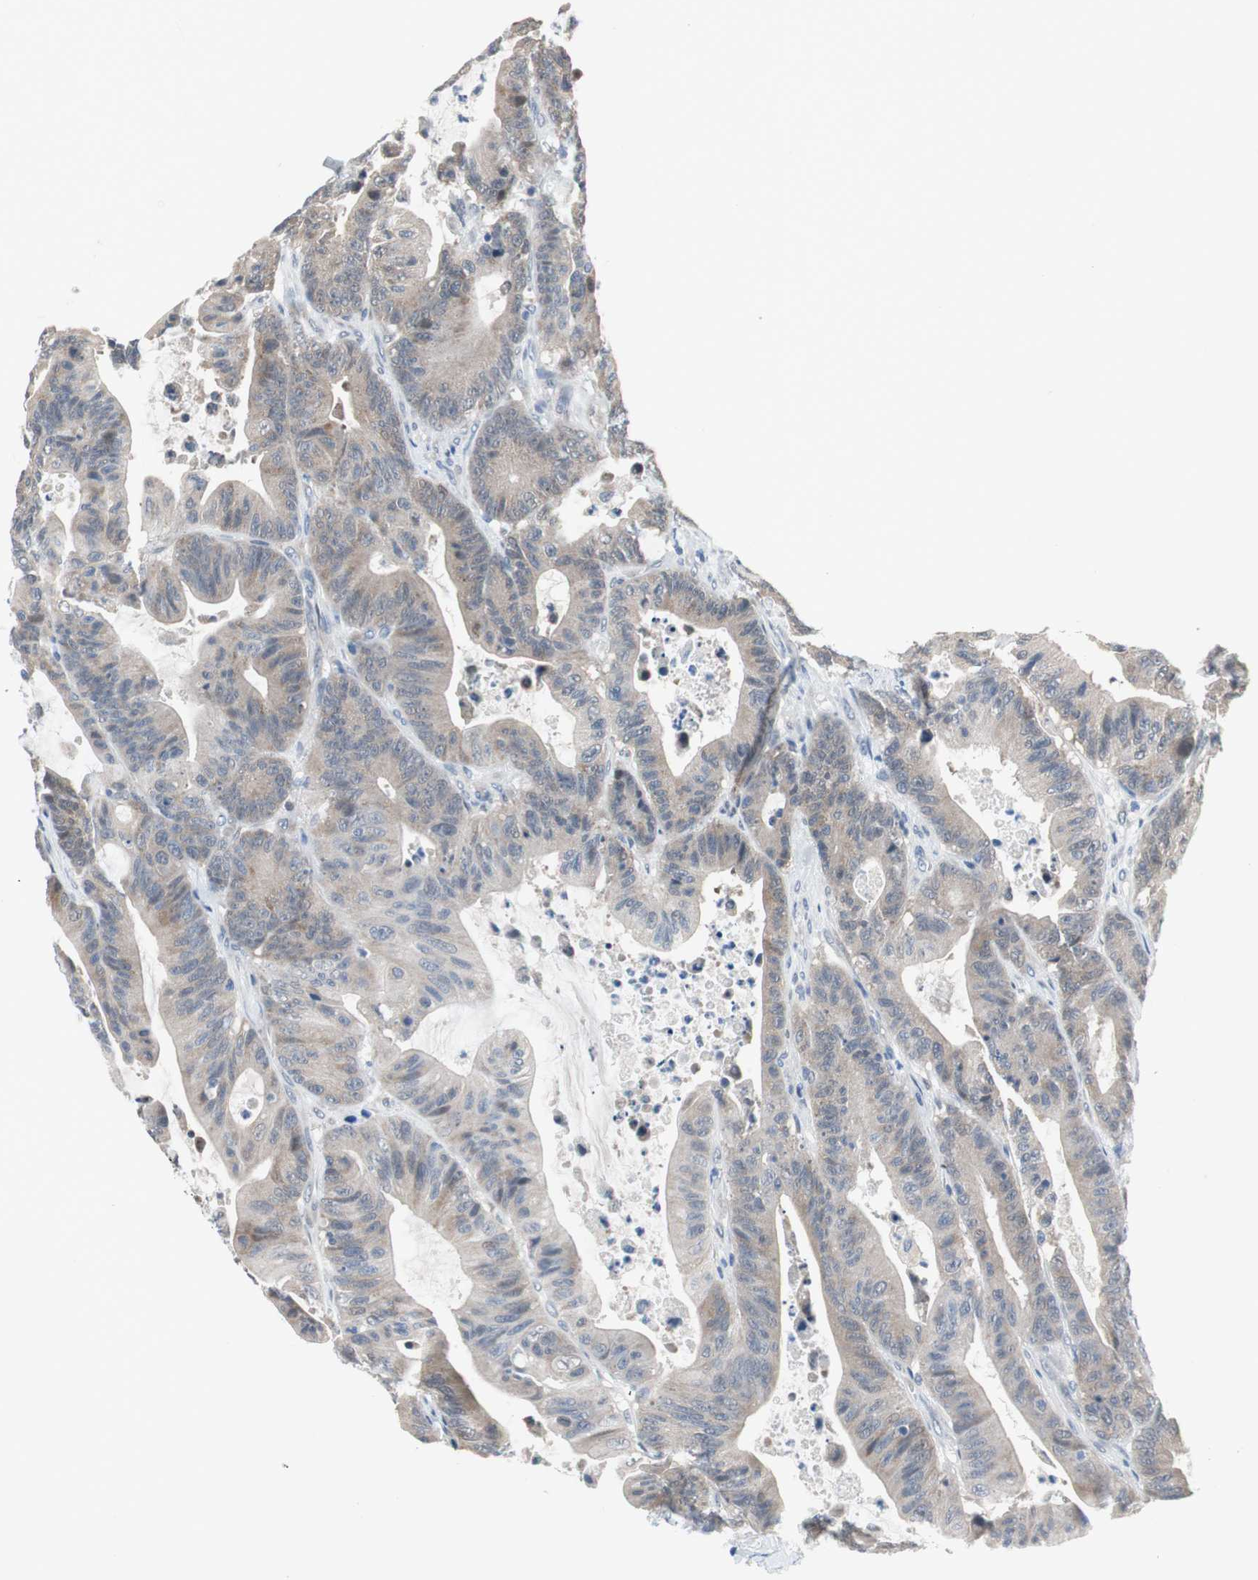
{"staining": {"intensity": "weak", "quantity": "25%-75%", "location": "cytoplasmic/membranous"}, "tissue": "colorectal cancer", "cell_type": "Tumor cells", "image_type": "cancer", "snomed": [{"axis": "morphology", "description": "Adenocarcinoma, NOS"}, {"axis": "topography", "description": "Colon"}], "caption": "Immunohistochemistry (IHC) photomicrograph of adenocarcinoma (colorectal) stained for a protein (brown), which demonstrates low levels of weak cytoplasmic/membranous staining in approximately 25%-75% of tumor cells.", "gene": "GRHL1", "patient": {"sex": "female", "age": 84}}